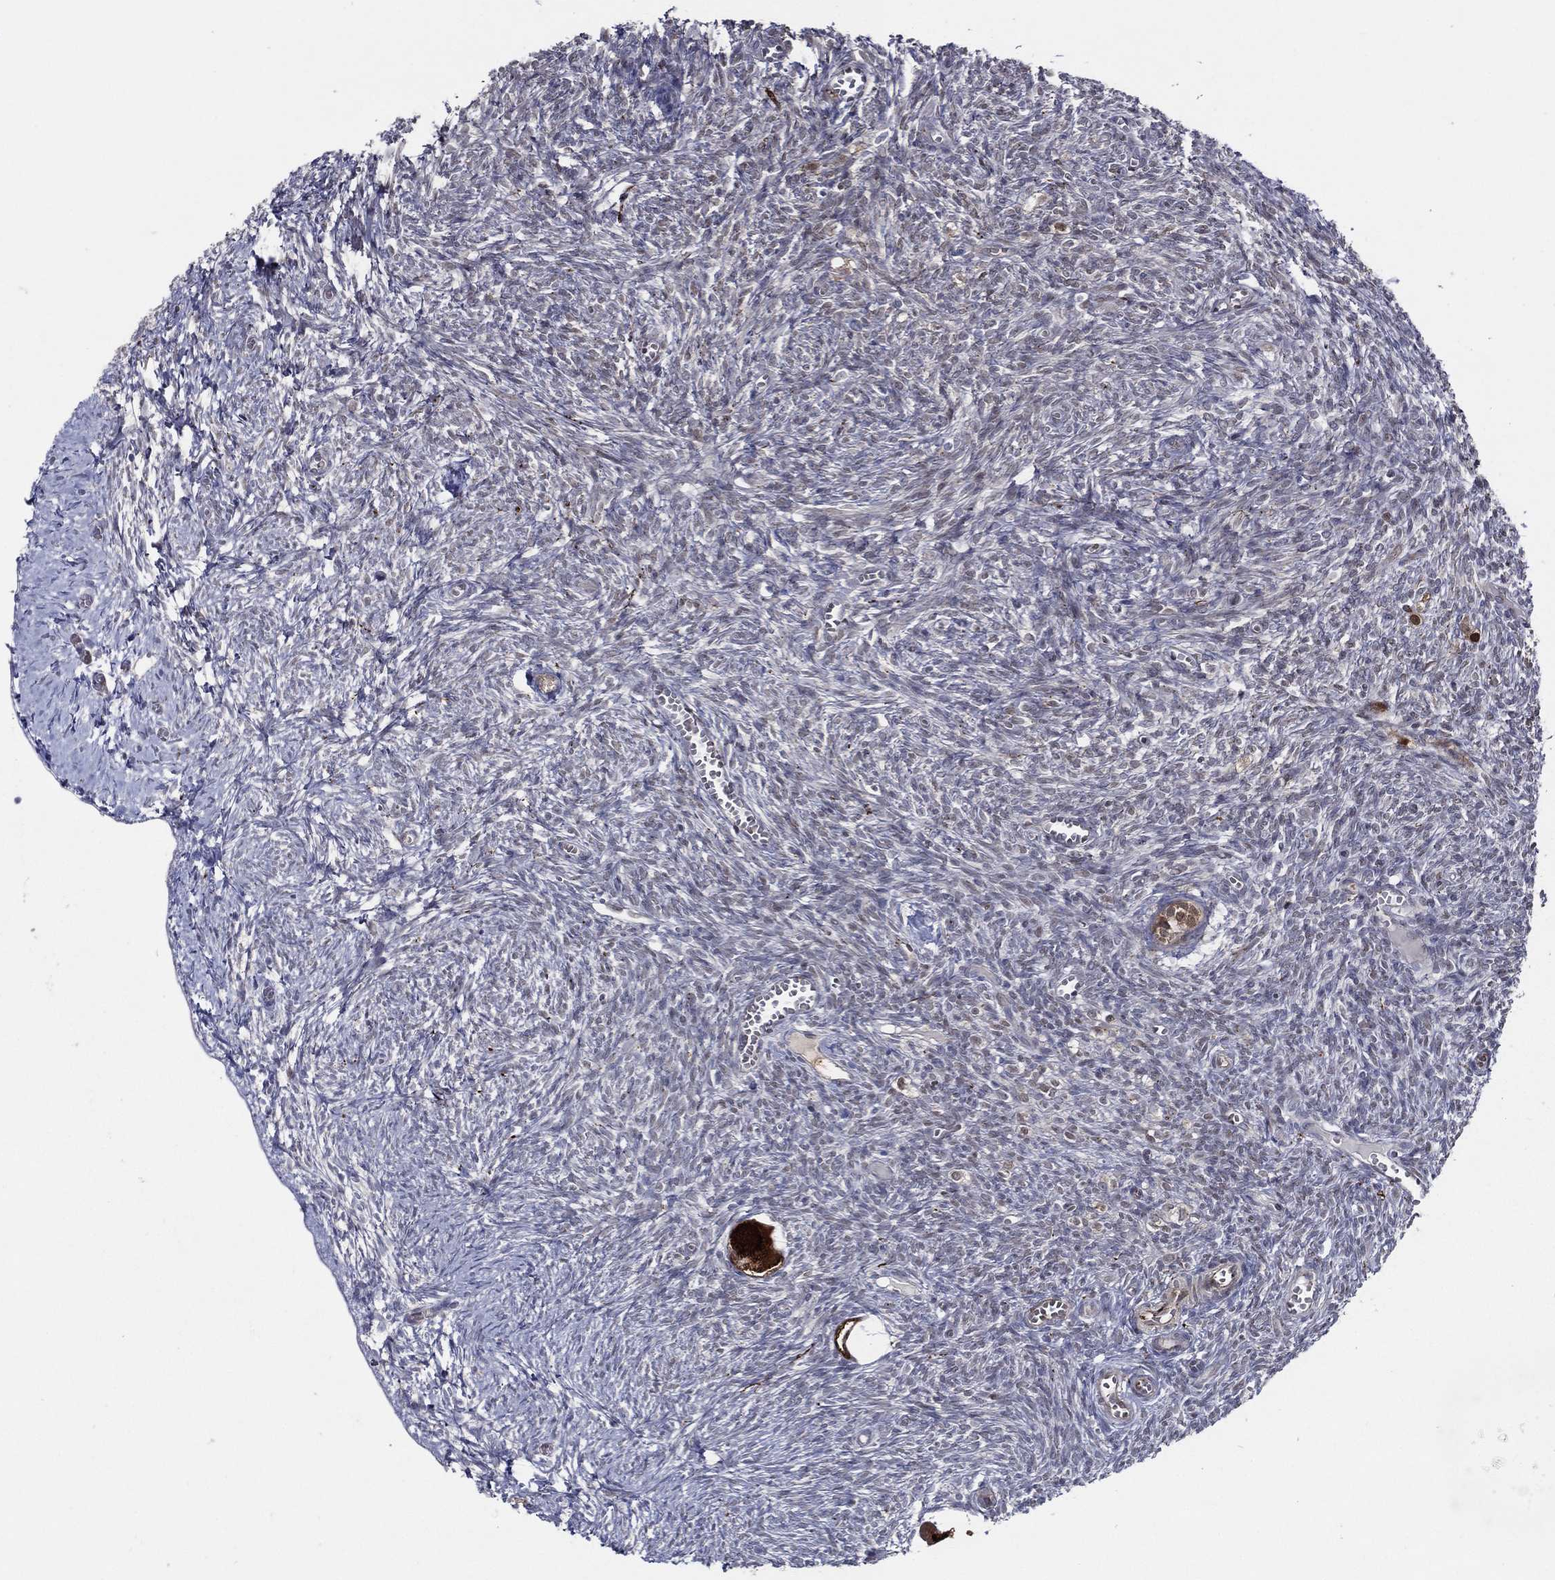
{"staining": {"intensity": "strong", "quantity": ">75%", "location": "cytoplasmic/membranous"}, "tissue": "ovary", "cell_type": "Follicle cells", "image_type": "normal", "snomed": [{"axis": "morphology", "description": "Normal tissue, NOS"}, {"axis": "topography", "description": "Ovary"}], "caption": "DAB immunohistochemical staining of normal ovary reveals strong cytoplasmic/membranous protein positivity in approximately >75% of follicle cells. (DAB = brown stain, brightfield microscopy at high magnification).", "gene": "ARHGAP11A", "patient": {"sex": "female", "age": 43}}